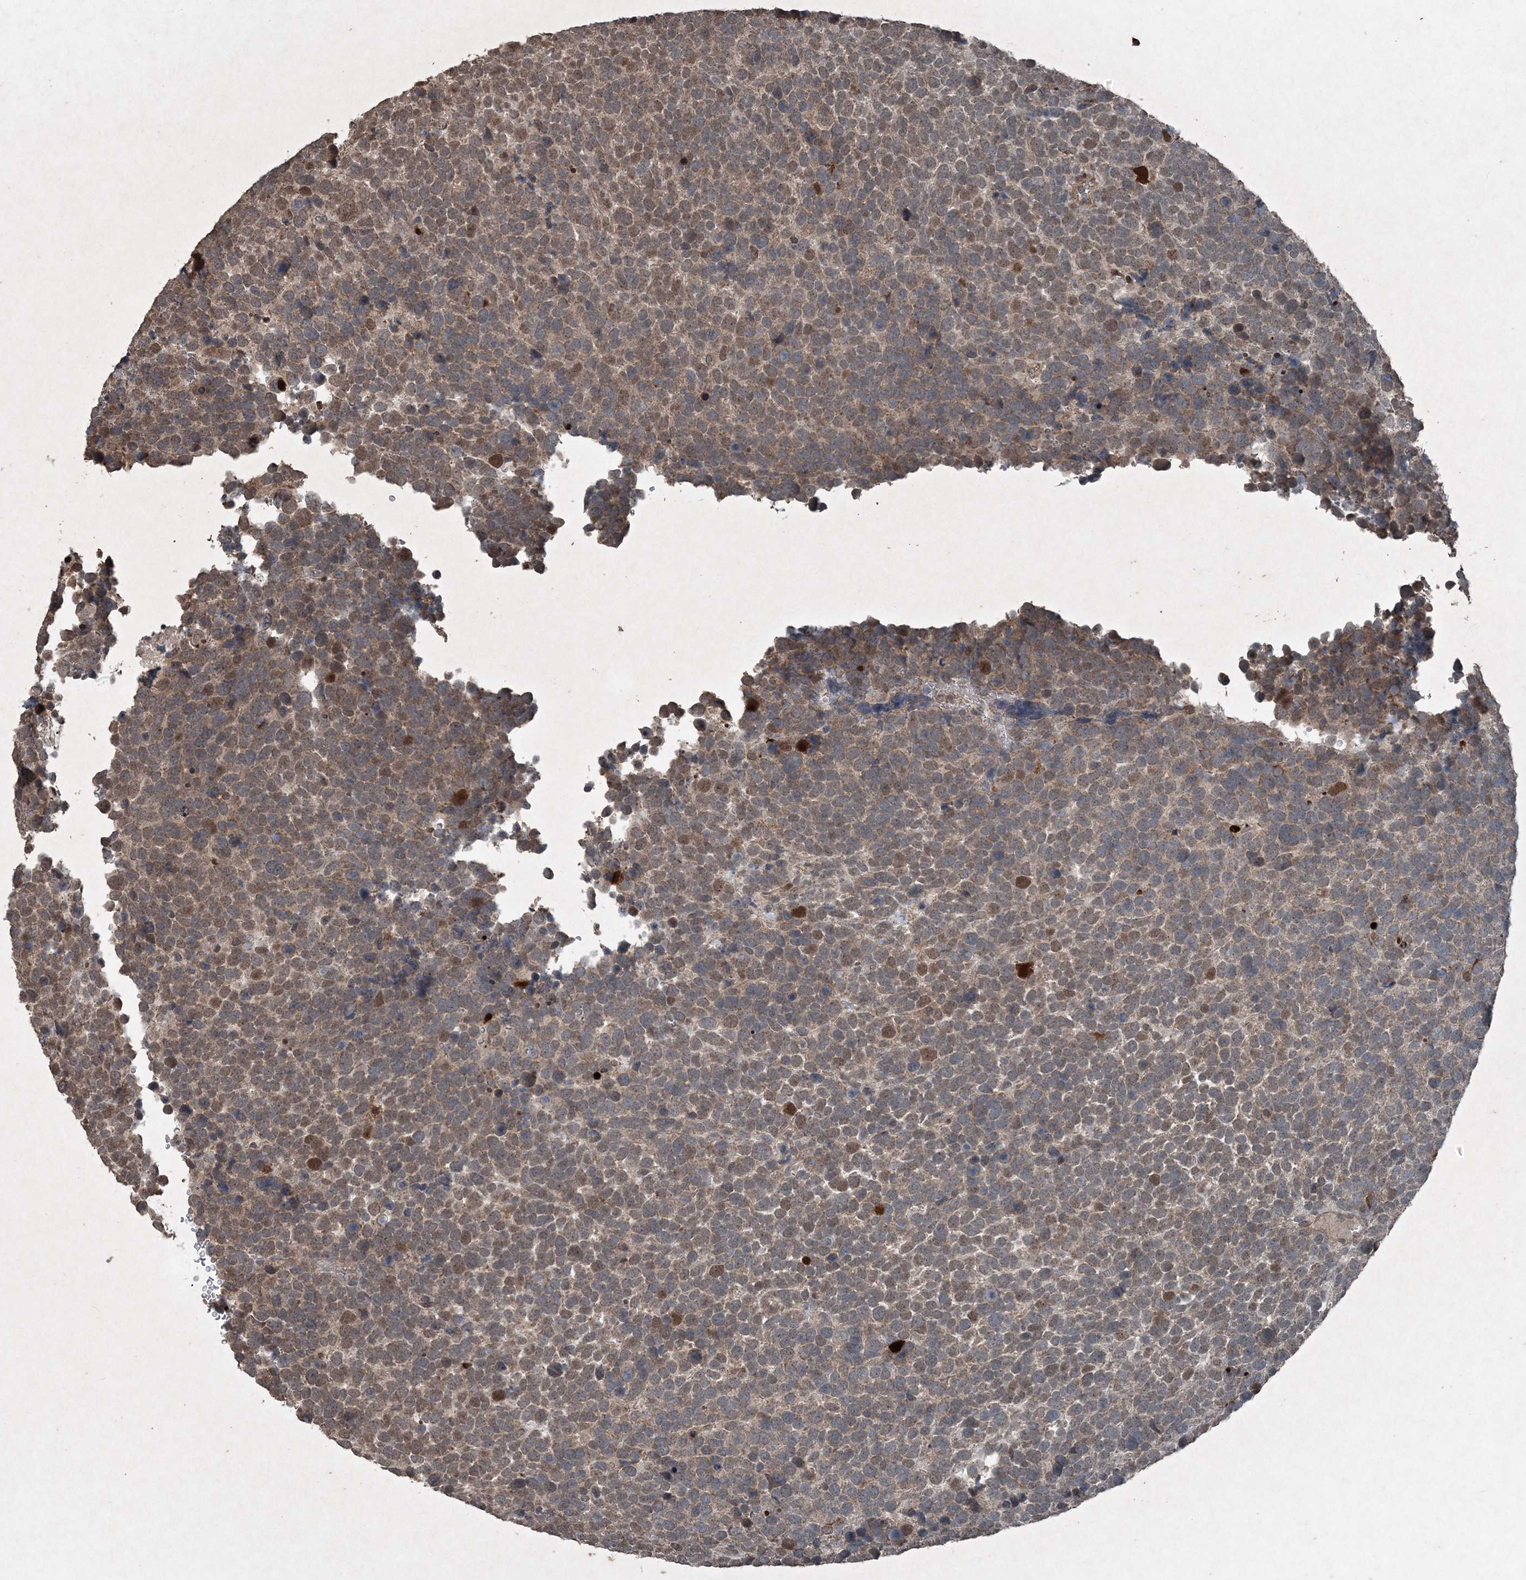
{"staining": {"intensity": "moderate", "quantity": "<25%", "location": "nuclear"}, "tissue": "urothelial cancer", "cell_type": "Tumor cells", "image_type": "cancer", "snomed": [{"axis": "morphology", "description": "Urothelial carcinoma, High grade"}, {"axis": "topography", "description": "Urinary bladder"}], "caption": "There is low levels of moderate nuclear staining in tumor cells of urothelial carcinoma (high-grade), as demonstrated by immunohistochemical staining (brown color).", "gene": "CFL1", "patient": {"sex": "female", "age": 82}}